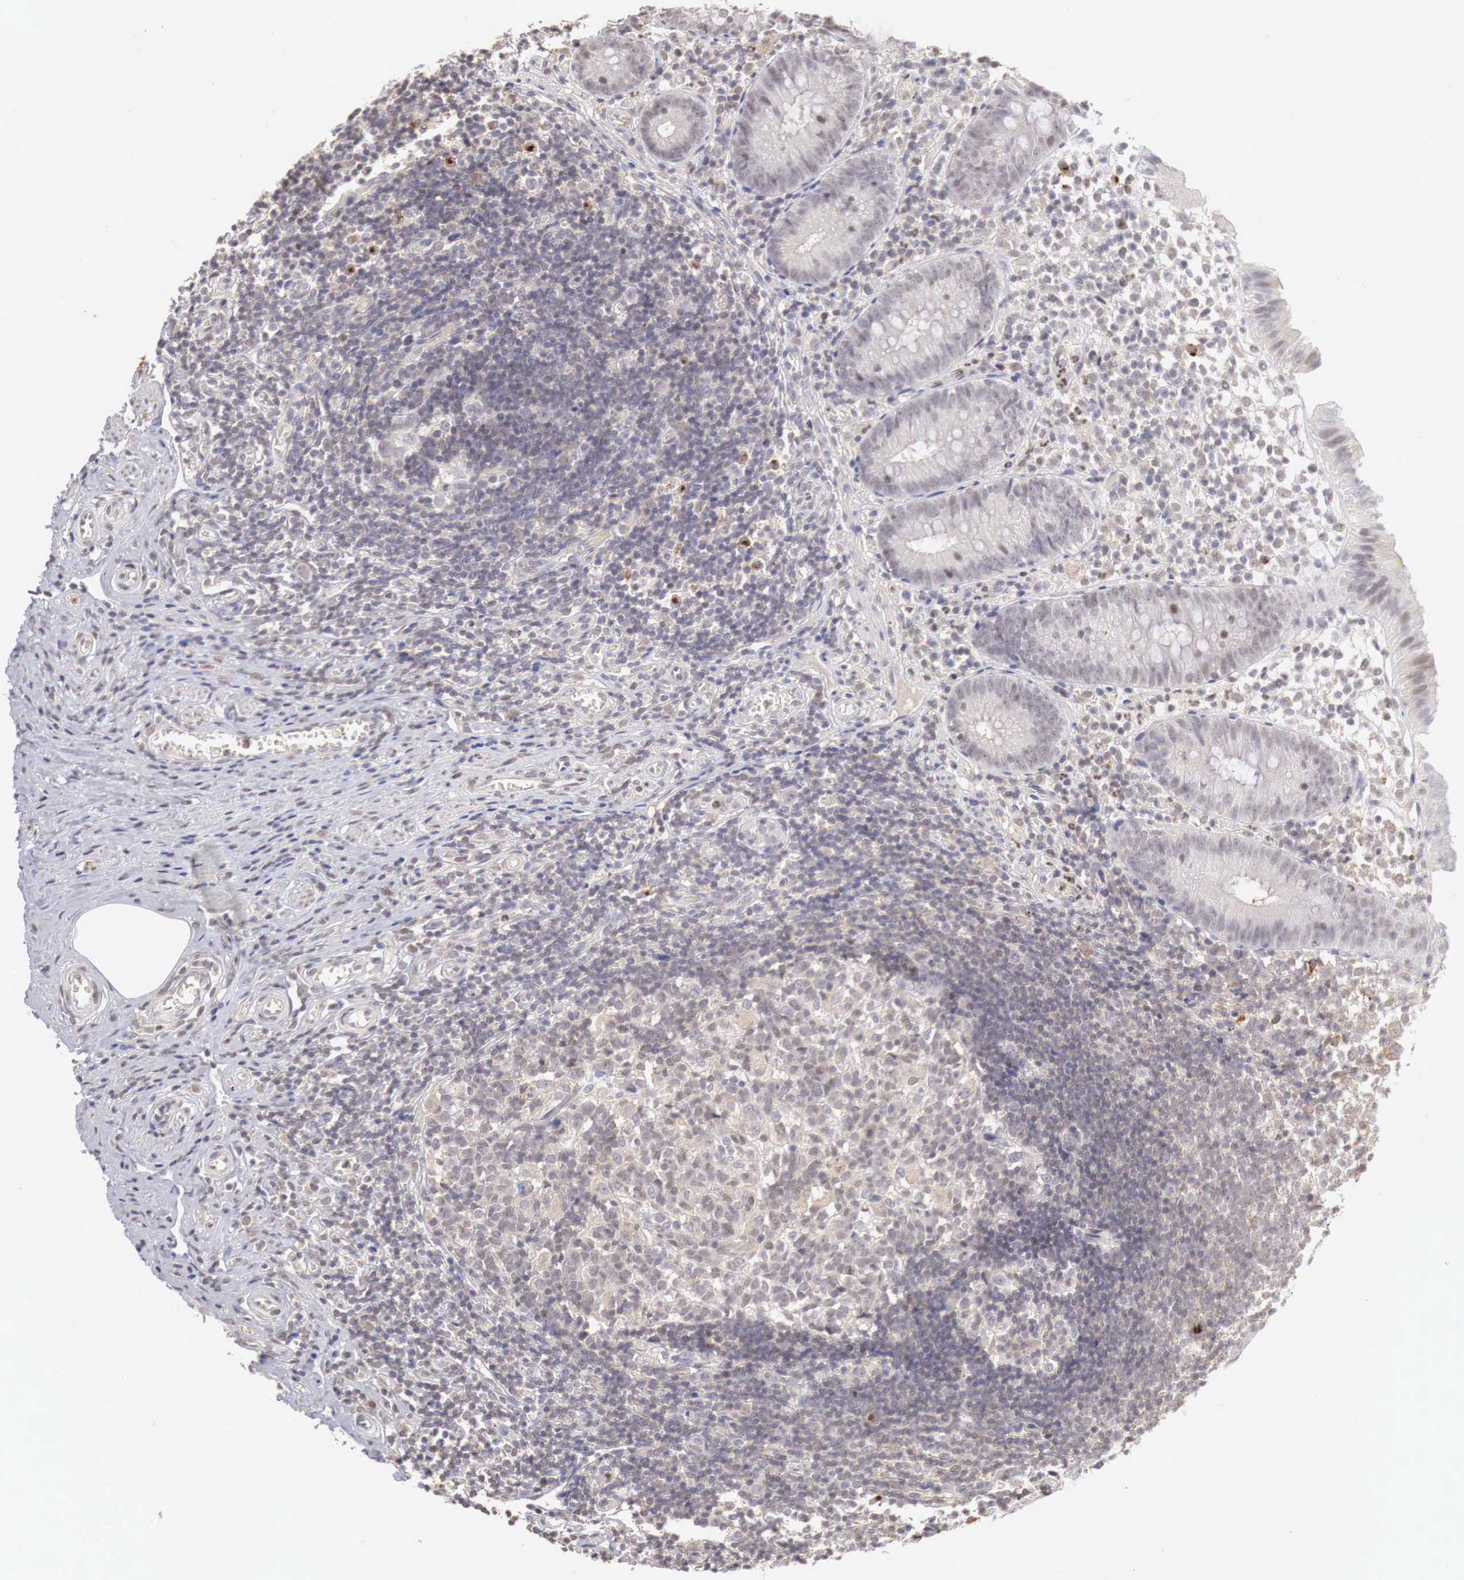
{"staining": {"intensity": "negative", "quantity": "none", "location": "none"}, "tissue": "appendix", "cell_type": "Glandular cells", "image_type": "normal", "snomed": [{"axis": "morphology", "description": "Normal tissue, NOS"}, {"axis": "topography", "description": "Appendix"}], "caption": "Appendix was stained to show a protein in brown. There is no significant staining in glandular cells. (DAB immunohistochemistry (IHC) visualized using brightfield microscopy, high magnification).", "gene": "TBC1D9", "patient": {"sex": "male", "age": 25}}